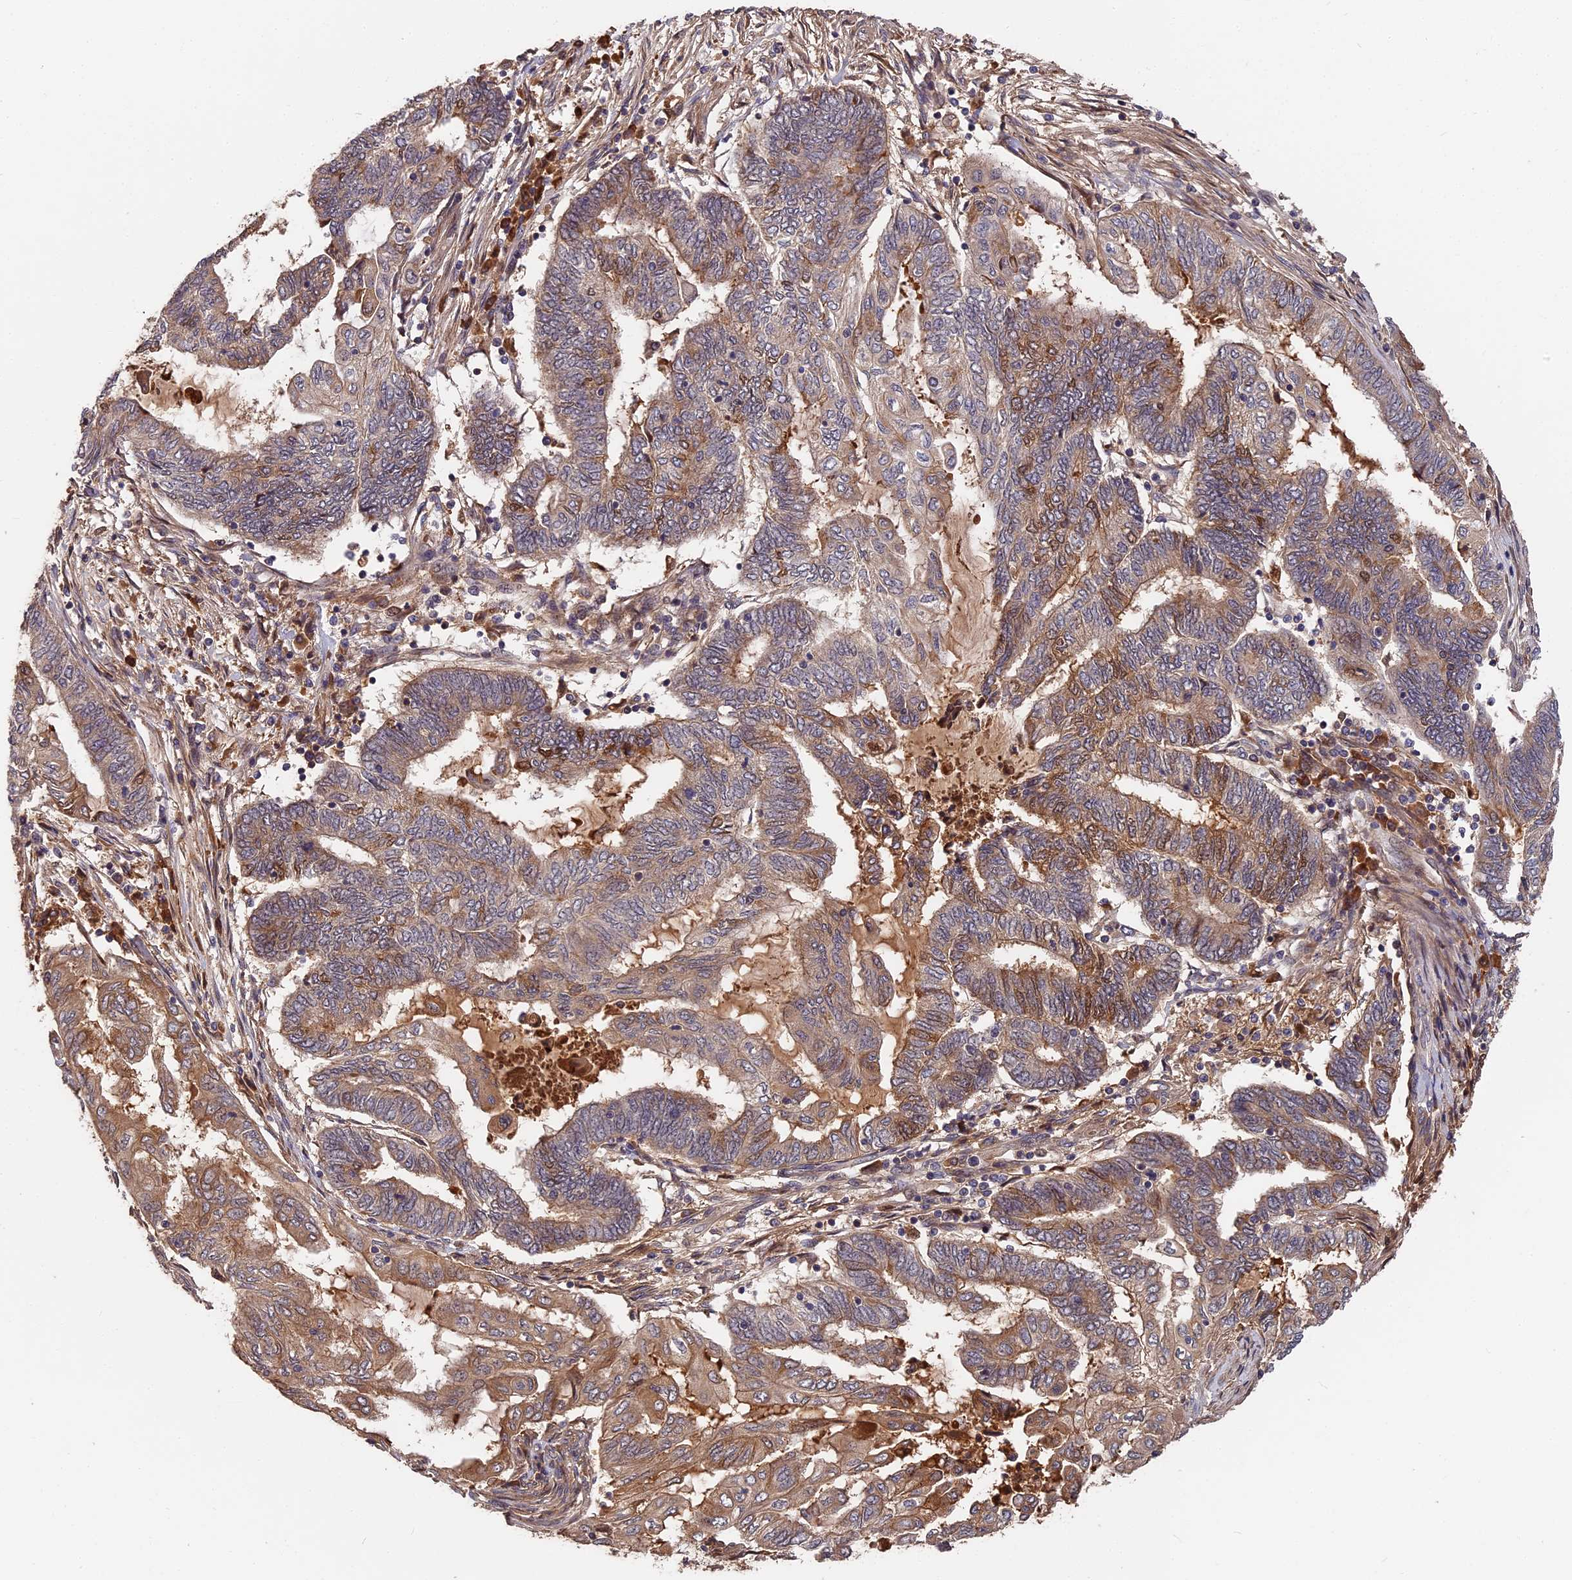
{"staining": {"intensity": "moderate", "quantity": "25%-75%", "location": "cytoplasmic/membranous"}, "tissue": "endometrial cancer", "cell_type": "Tumor cells", "image_type": "cancer", "snomed": [{"axis": "morphology", "description": "Adenocarcinoma, NOS"}, {"axis": "topography", "description": "Uterus"}, {"axis": "topography", "description": "Endometrium"}], "caption": "Endometrial adenocarcinoma stained for a protein (brown) reveals moderate cytoplasmic/membranous positive positivity in about 25%-75% of tumor cells.", "gene": "ITIH1", "patient": {"sex": "female", "age": 70}}